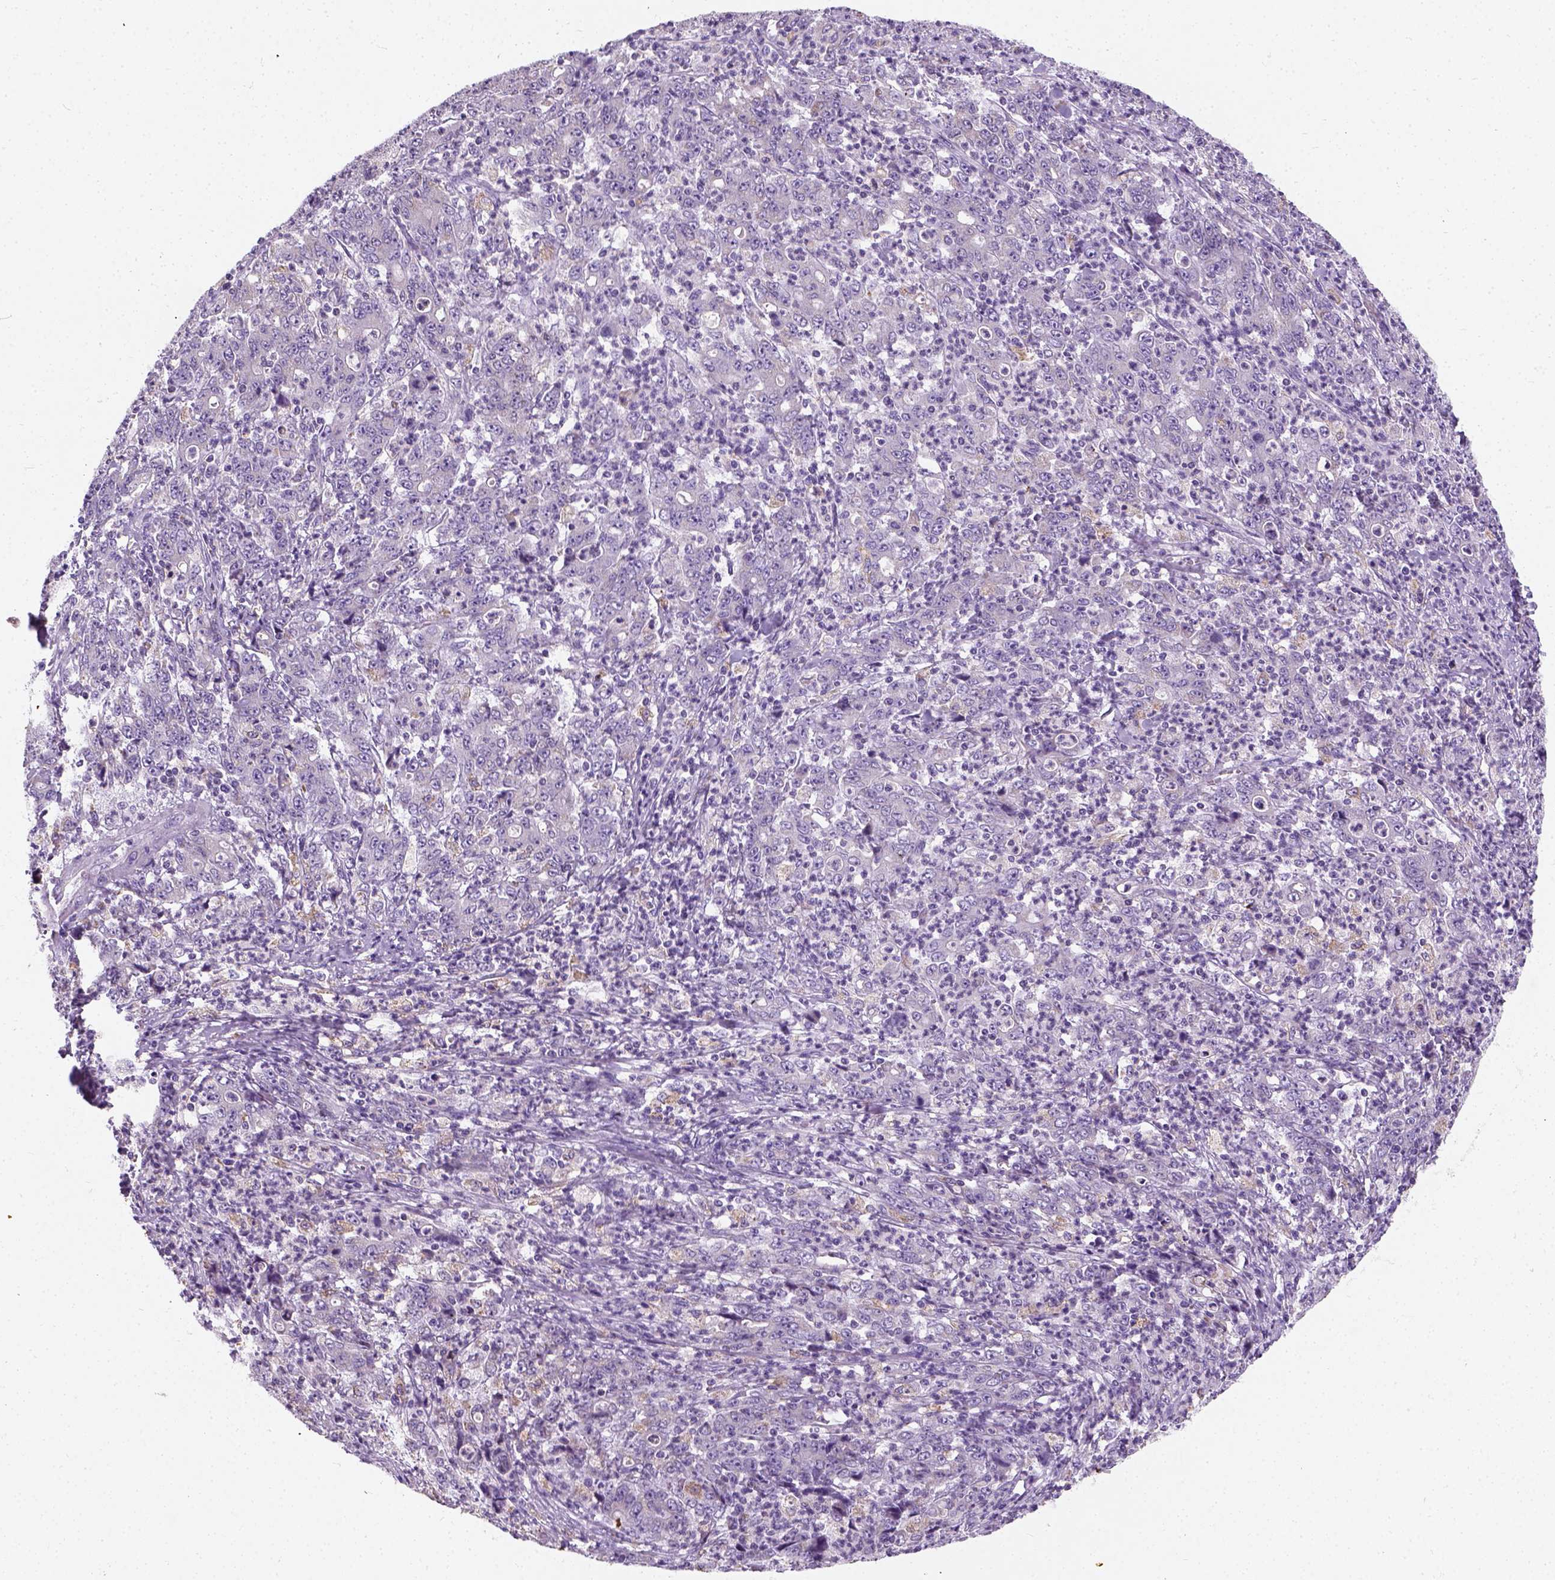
{"staining": {"intensity": "negative", "quantity": "none", "location": "none"}, "tissue": "stomach cancer", "cell_type": "Tumor cells", "image_type": "cancer", "snomed": [{"axis": "morphology", "description": "Adenocarcinoma, NOS"}, {"axis": "topography", "description": "Stomach, lower"}], "caption": "The micrograph displays no staining of tumor cells in adenocarcinoma (stomach). (DAB (3,3'-diaminobenzidine) IHC with hematoxylin counter stain).", "gene": "CHODL", "patient": {"sex": "female", "age": 71}}